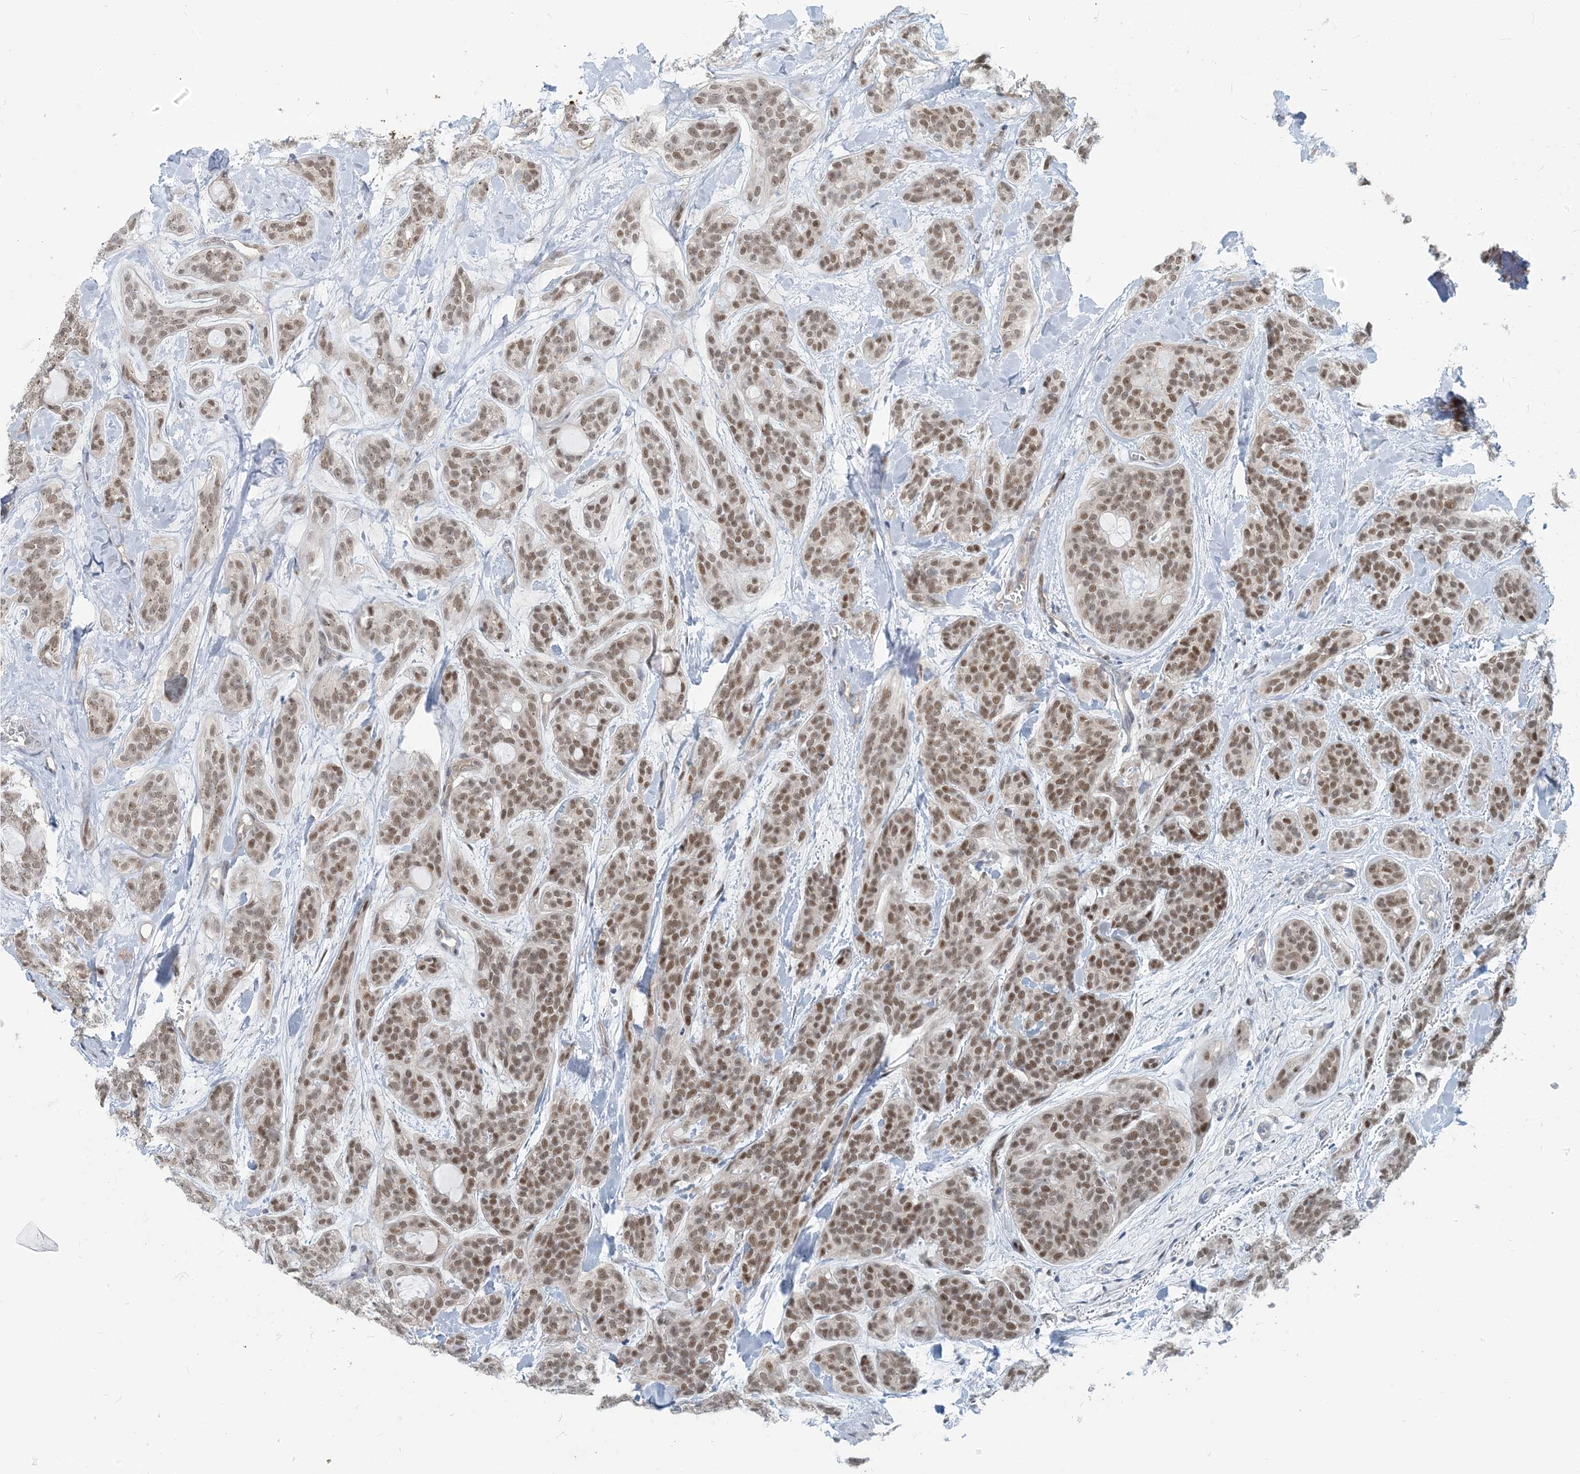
{"staining": {"intensity": "moderate", "quantity": ">75%", "location": "nuclear"}, "tissue": "head and neck cancer", "cell_type": "Tumor cells", "image_type": "cancer", "snomed": [{"axis": "morphology", "description": "Adenocarcinoma, NOS"}, {"axis": "topography", "description": "Head-Neck"}], "caption": "Protein staining by immunohistochemistry shows moderate nuclear positivity in approximately >75% of tumor cells in head and neck cancer.", "gene": "ZC3H12A", "patient": {"sex": "male", "age": 66}}